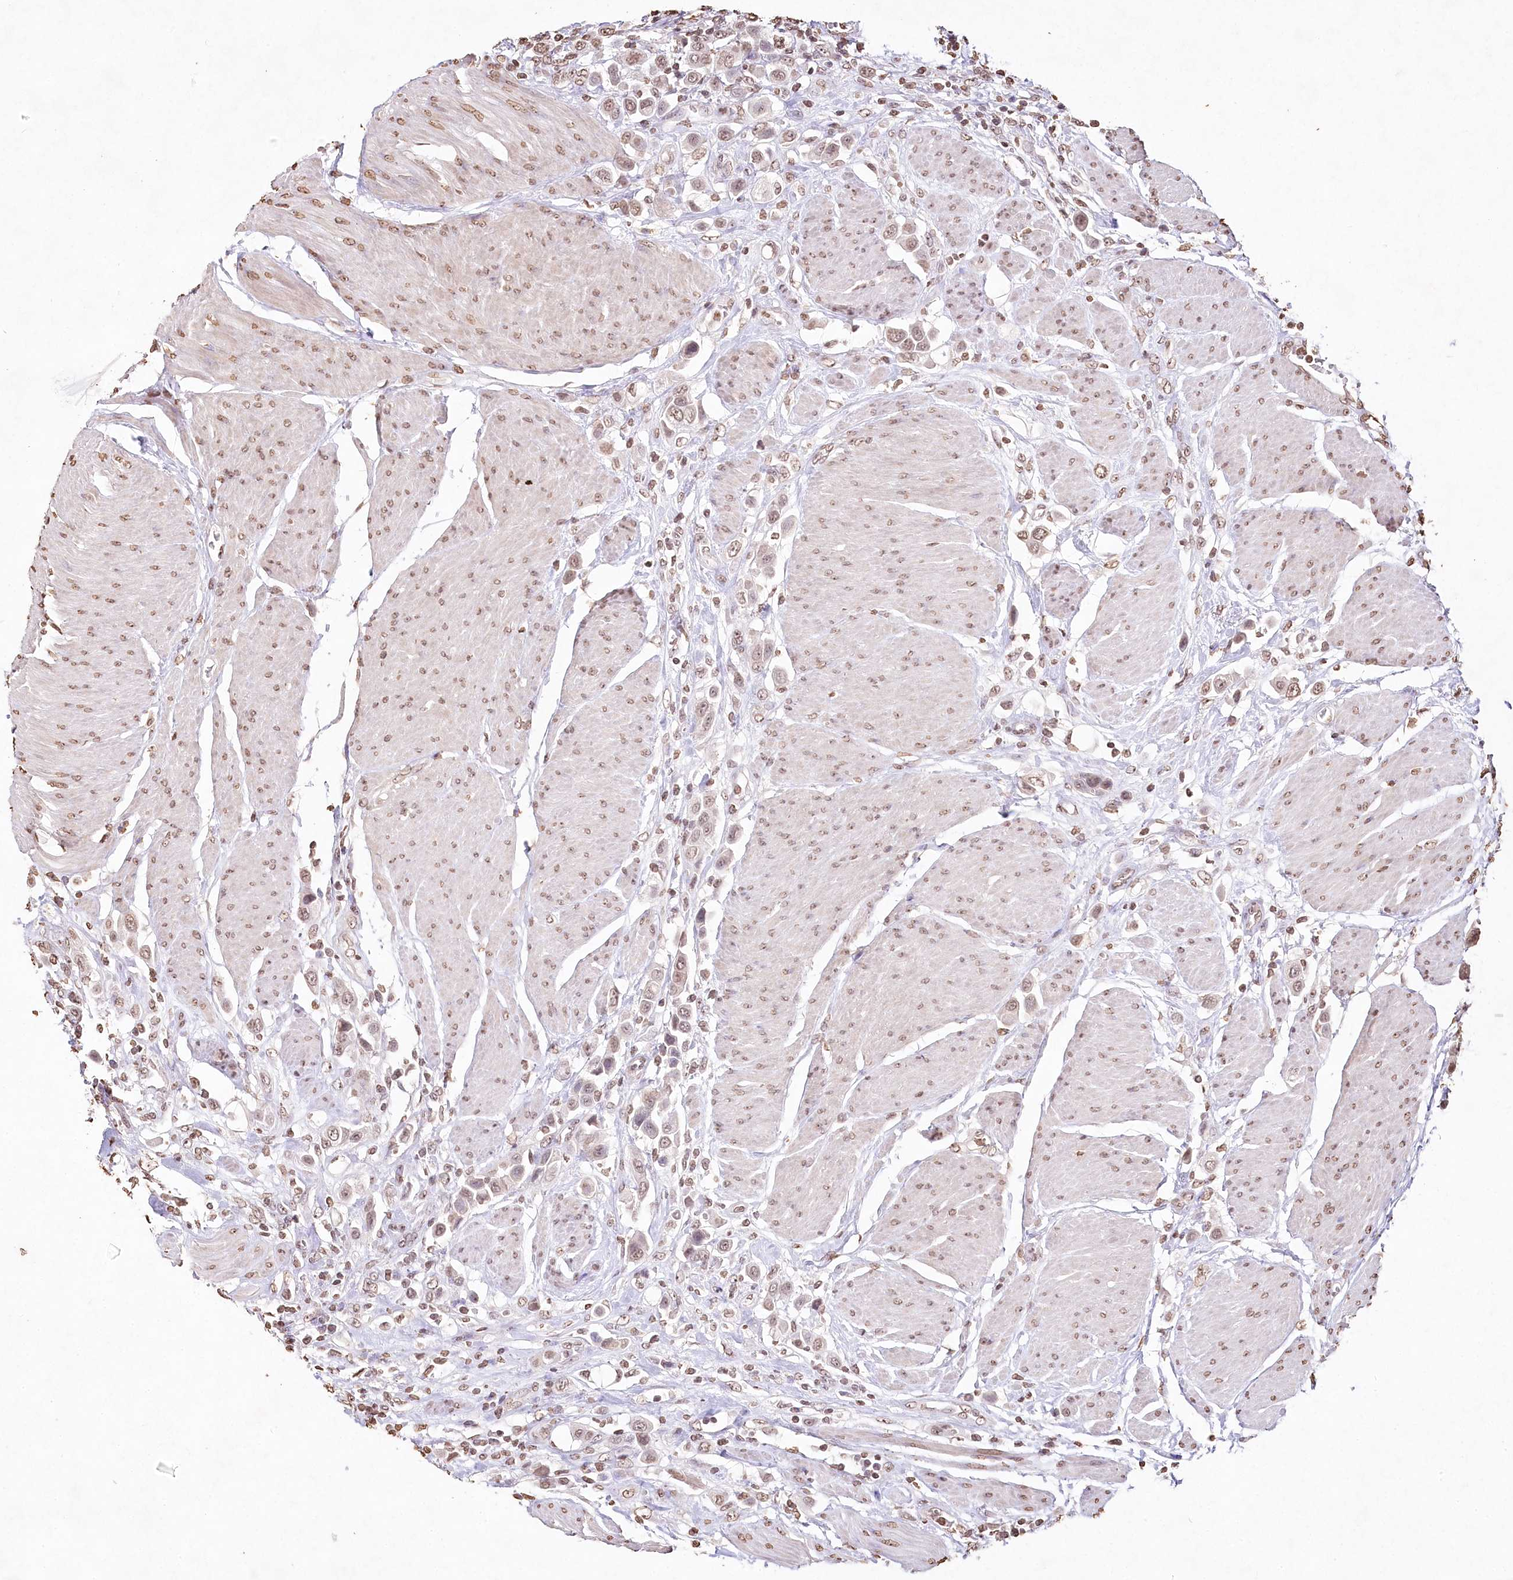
{"staining": {"intensity": "weak", "quantity": ">75%", "location": "nuclear"}, "tissue": "urothelial cancer", "cell_type": "Tumor cells", "image_type": "cancer", "snomed": [{"axis": "morphology", "description": "Urothelial carcinoma, High grade"}, {"axis": "topography", "description": "Urinary bladder"}], "caption": "Weak nuclear positivity is appreciated in approximately >75% of tumor cells in urothelial carcinoma (high-grade).", "gene": "DMXL1", "patient": {"sex": "male", "age": 50}}